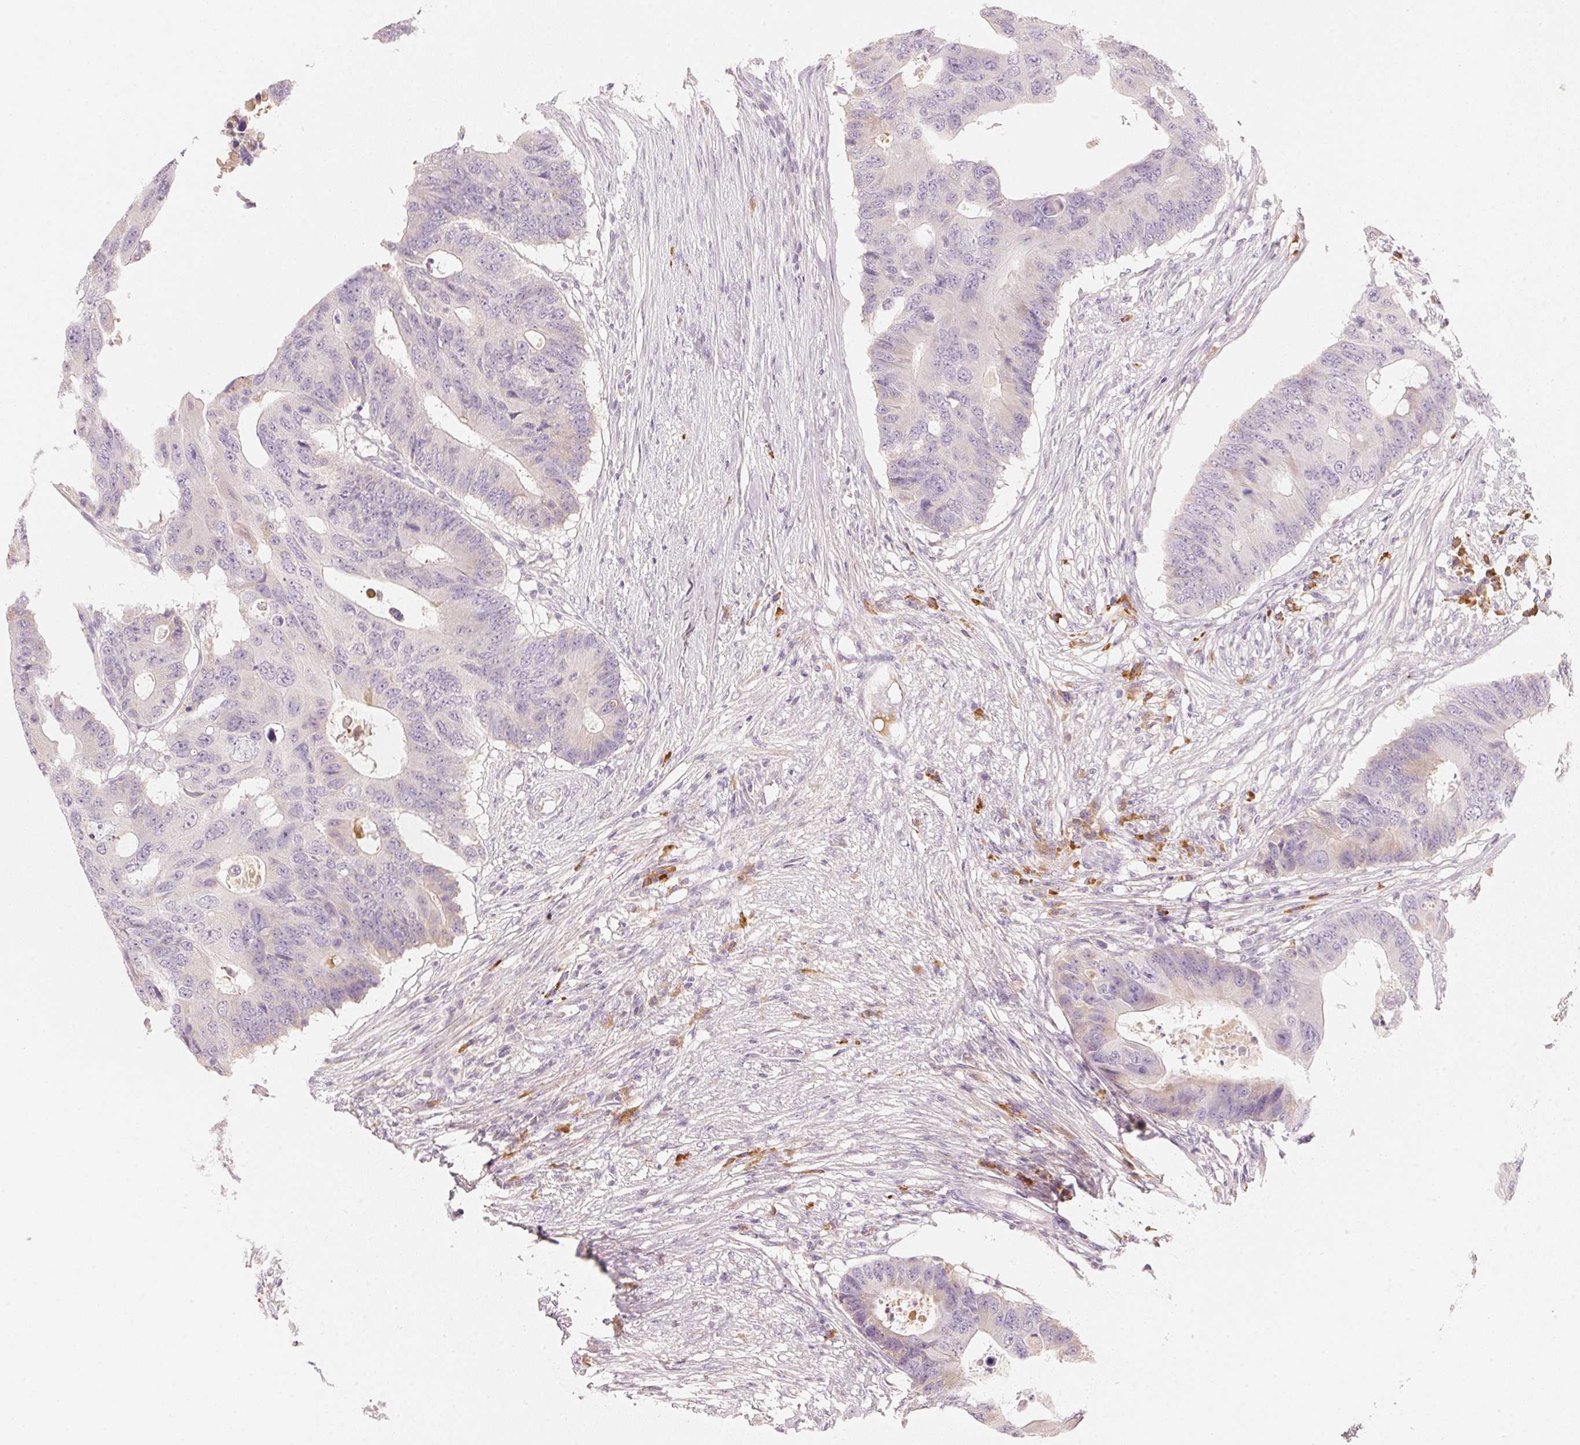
{"staining": {"intensity": "weak", "quantity": "<25%", "location": "cytoplasmic/membranous"}, "tissue": "colorectal cancer", "cell_type": "Tumor cells", "image_type": "cancer", "snomed": [{"axis": "morphology", "description": "Adenocarcinoma, NOS"}, {"axis": "topography", "description": "Colon"}], "caption": "Histopathology image shows no significant protein expression in tumor cells of colorectal cancer (adenocarcinoma). Nuclei are stained in blue.", "gene": "RMDN2", "patient": {"sex": "male", "age": 71}}